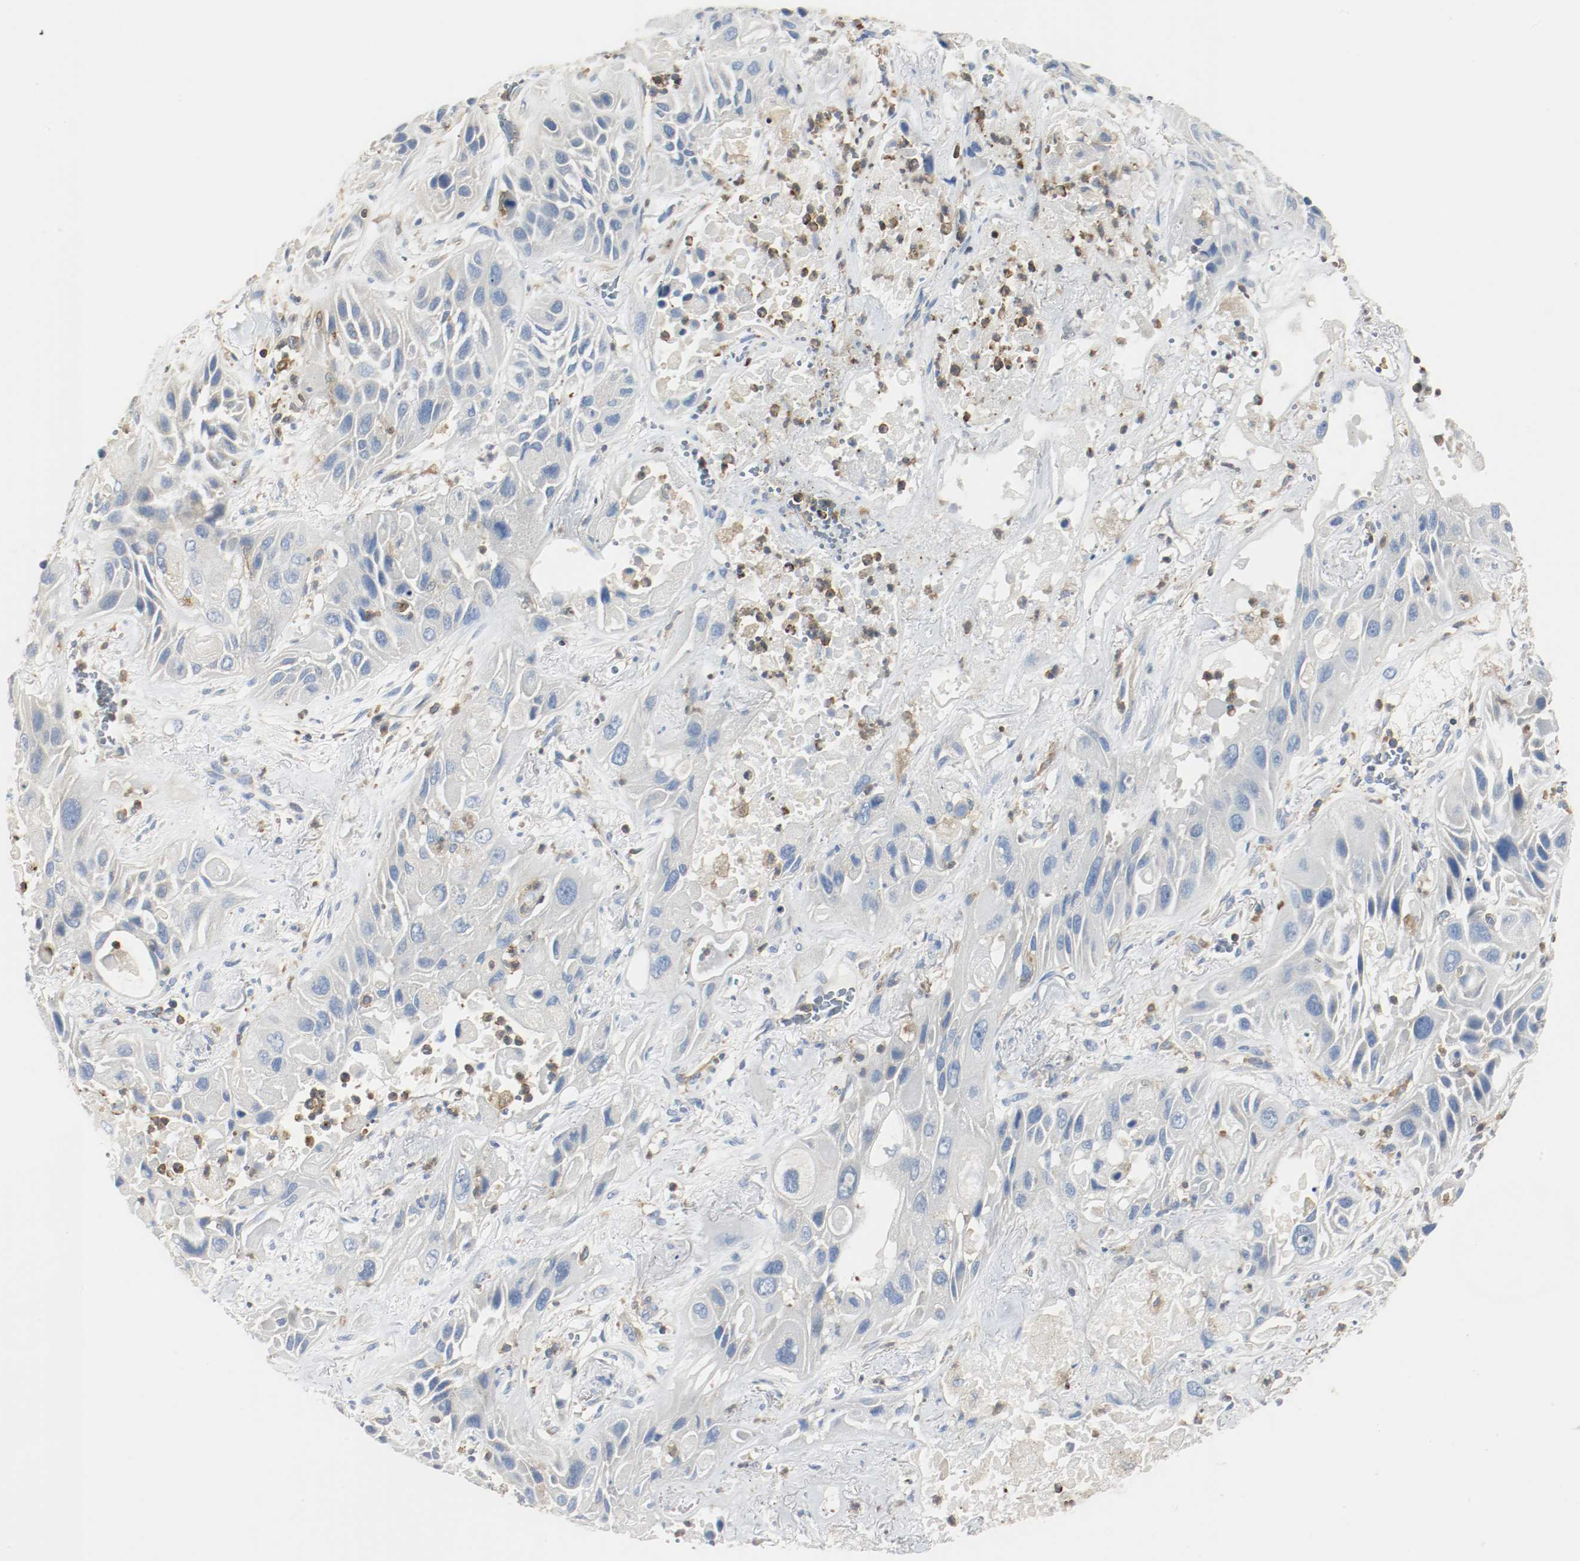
{"staining": {"intensity": "negative", "quantity": "none", "location": "none"}, "tissue": "lung cancer", "cell_type": "Tumor cells", "image_type": "cancer", "snomed": [{"axis": "morphology", "description": "Squamous cell carcinoma, NOS"}, {"axis": "topography", "description": "Lung"}], "caption": "High magnification brightfield microscopy of squamous cell carcinoma (lung) stained with DAB (brown) and counterstained with hematoxylin (blue): tumor cells show no significant staining.", "gene": "ARPC1B", "patient": {"sex": "female", "age": 76}}